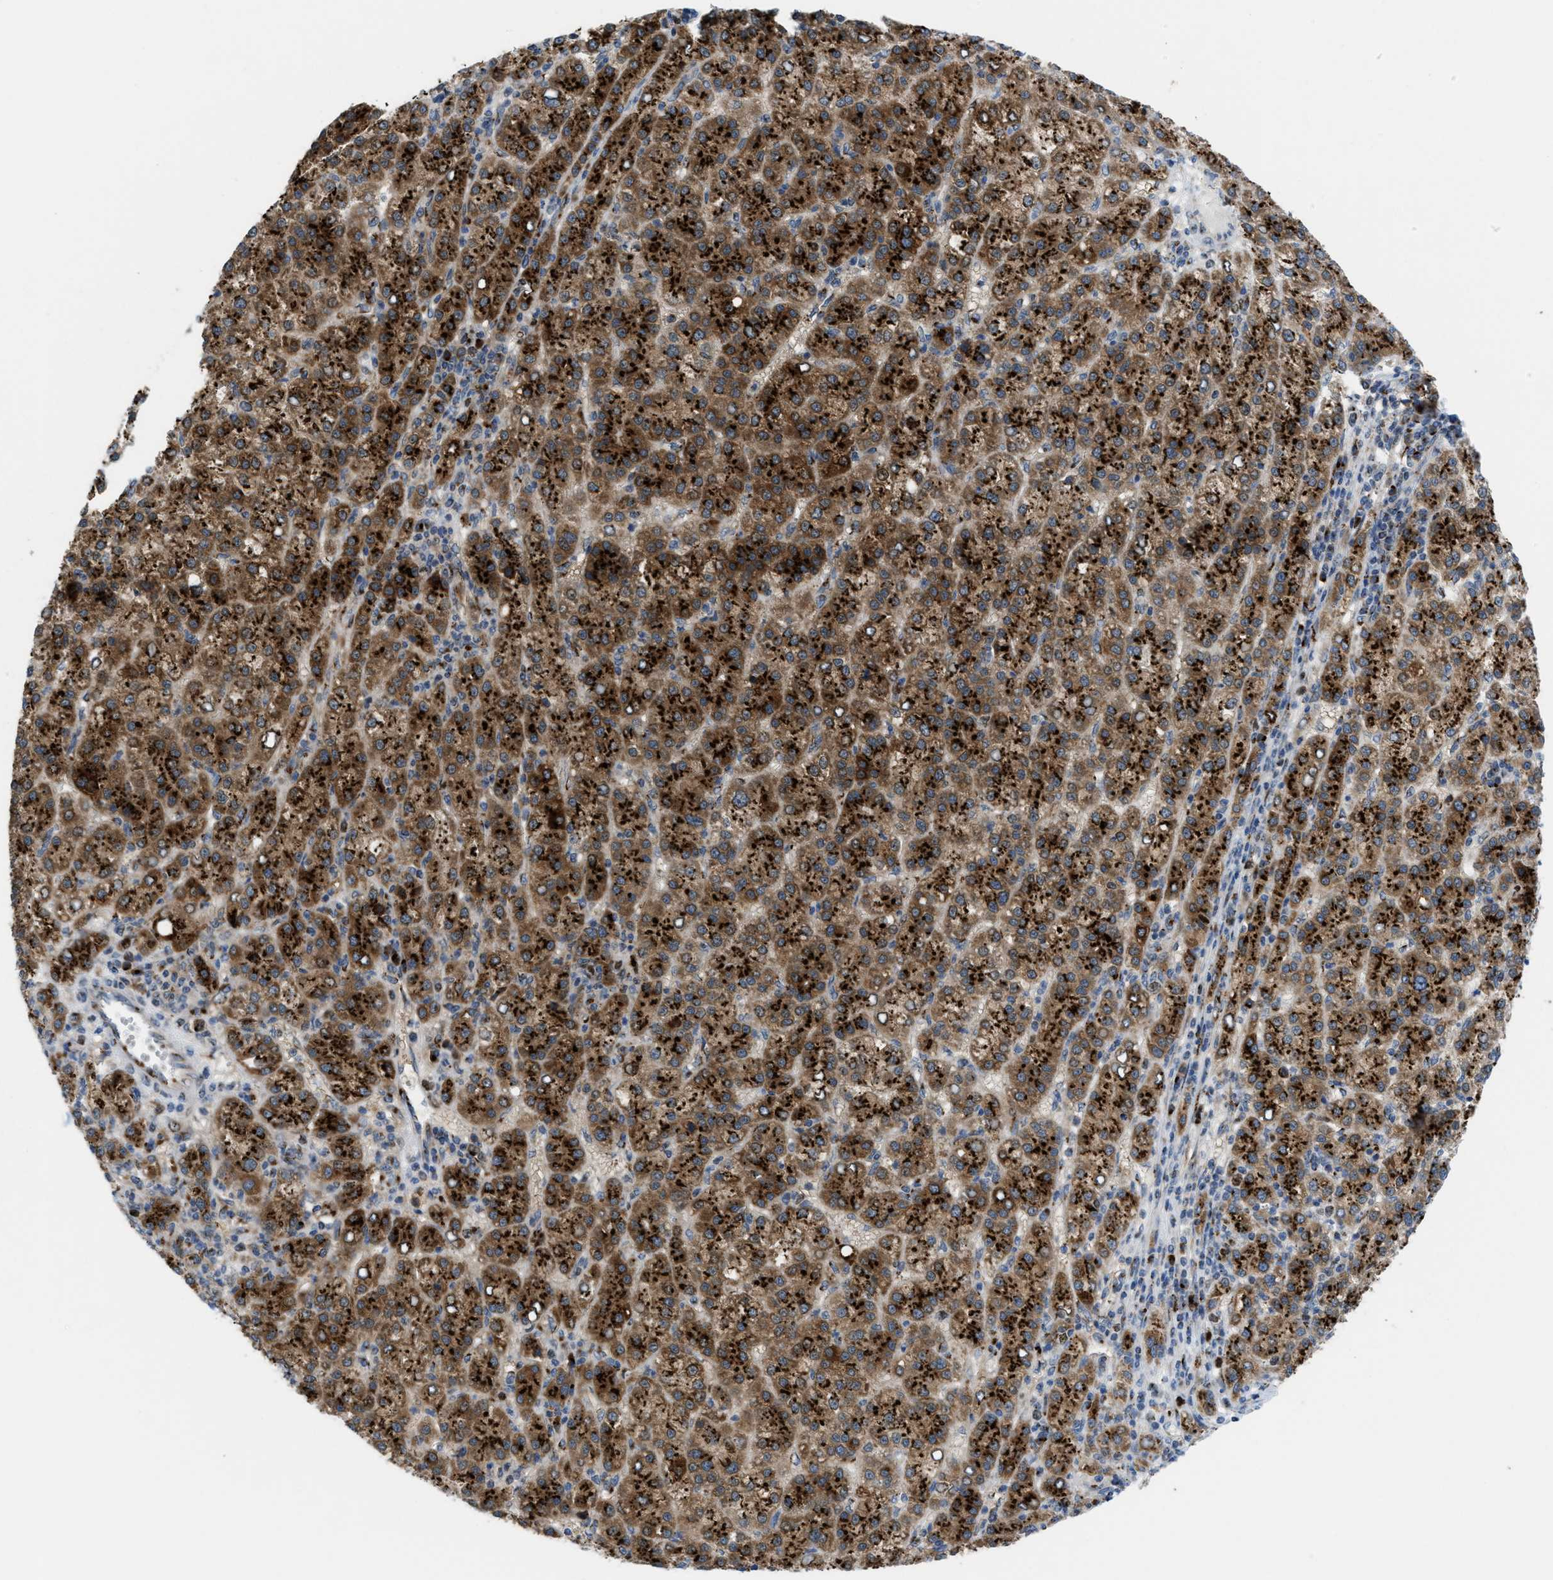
{"staining": {"intensity": "strong", "quantity": ">75%", "location": "cytoplasmic/membranous"}, "tissue": "liver cancer", "cell_type": "Tumor cells", "image_type": "cancer", "snomed": [{"axis": "morphology", "description": "Carcinoma, Hepatocellular, NOS"}, {"axis": "topography", "description": "Liver"}], "caption": "About >75% of tumor cells in human liver hepatocellular carcinoma exhibit strong cytoplasmic/membranous protein expression as visualized by brown immunohistochemical staining.", "gene": "SLC38A10", "patient": {"sex": "female", "age": 58}}